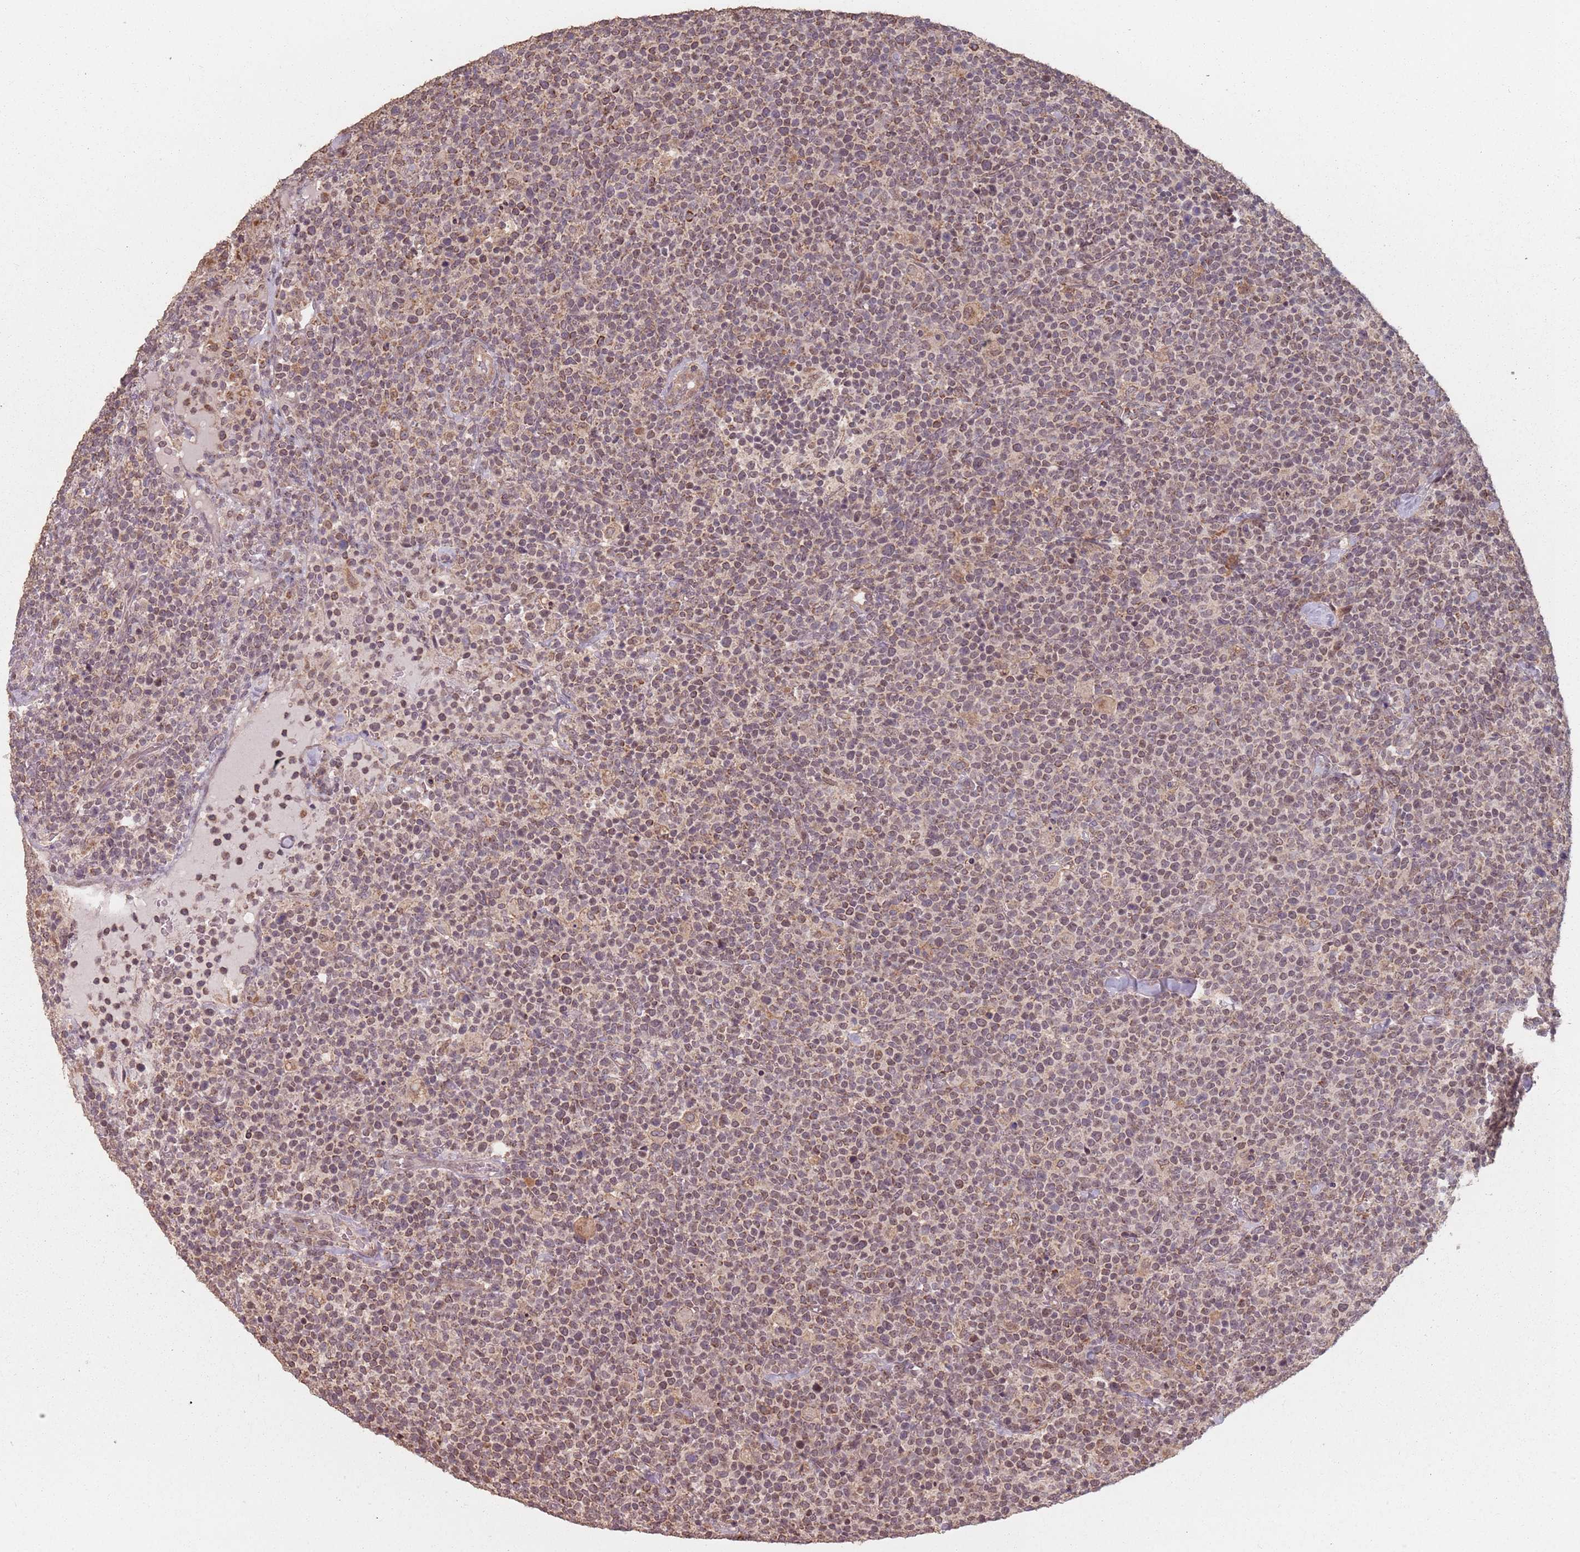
{"staining": {"intensity": "weak", "quantity": ">75%", "location": "cytoplasmic/membranous,nuclear"}, "tissue": "lymphoma", "cell_type": "Tumor cells", "image_type": "cancer", "snomed": [{"axis": "morphology", "description": "Malignant lymphoma, non-Hodgkin's type, High grade"}, {"axis": "topography", "description": "Lymph node"}], "caption": "Human lymphoma stained for a protein (brown) shows weak cytoplasmic/membranous and nuclear positive staining in about >75% of tumor cells.", "gene": "VPS52", "patient": {"sex": "male", "age": 61}}